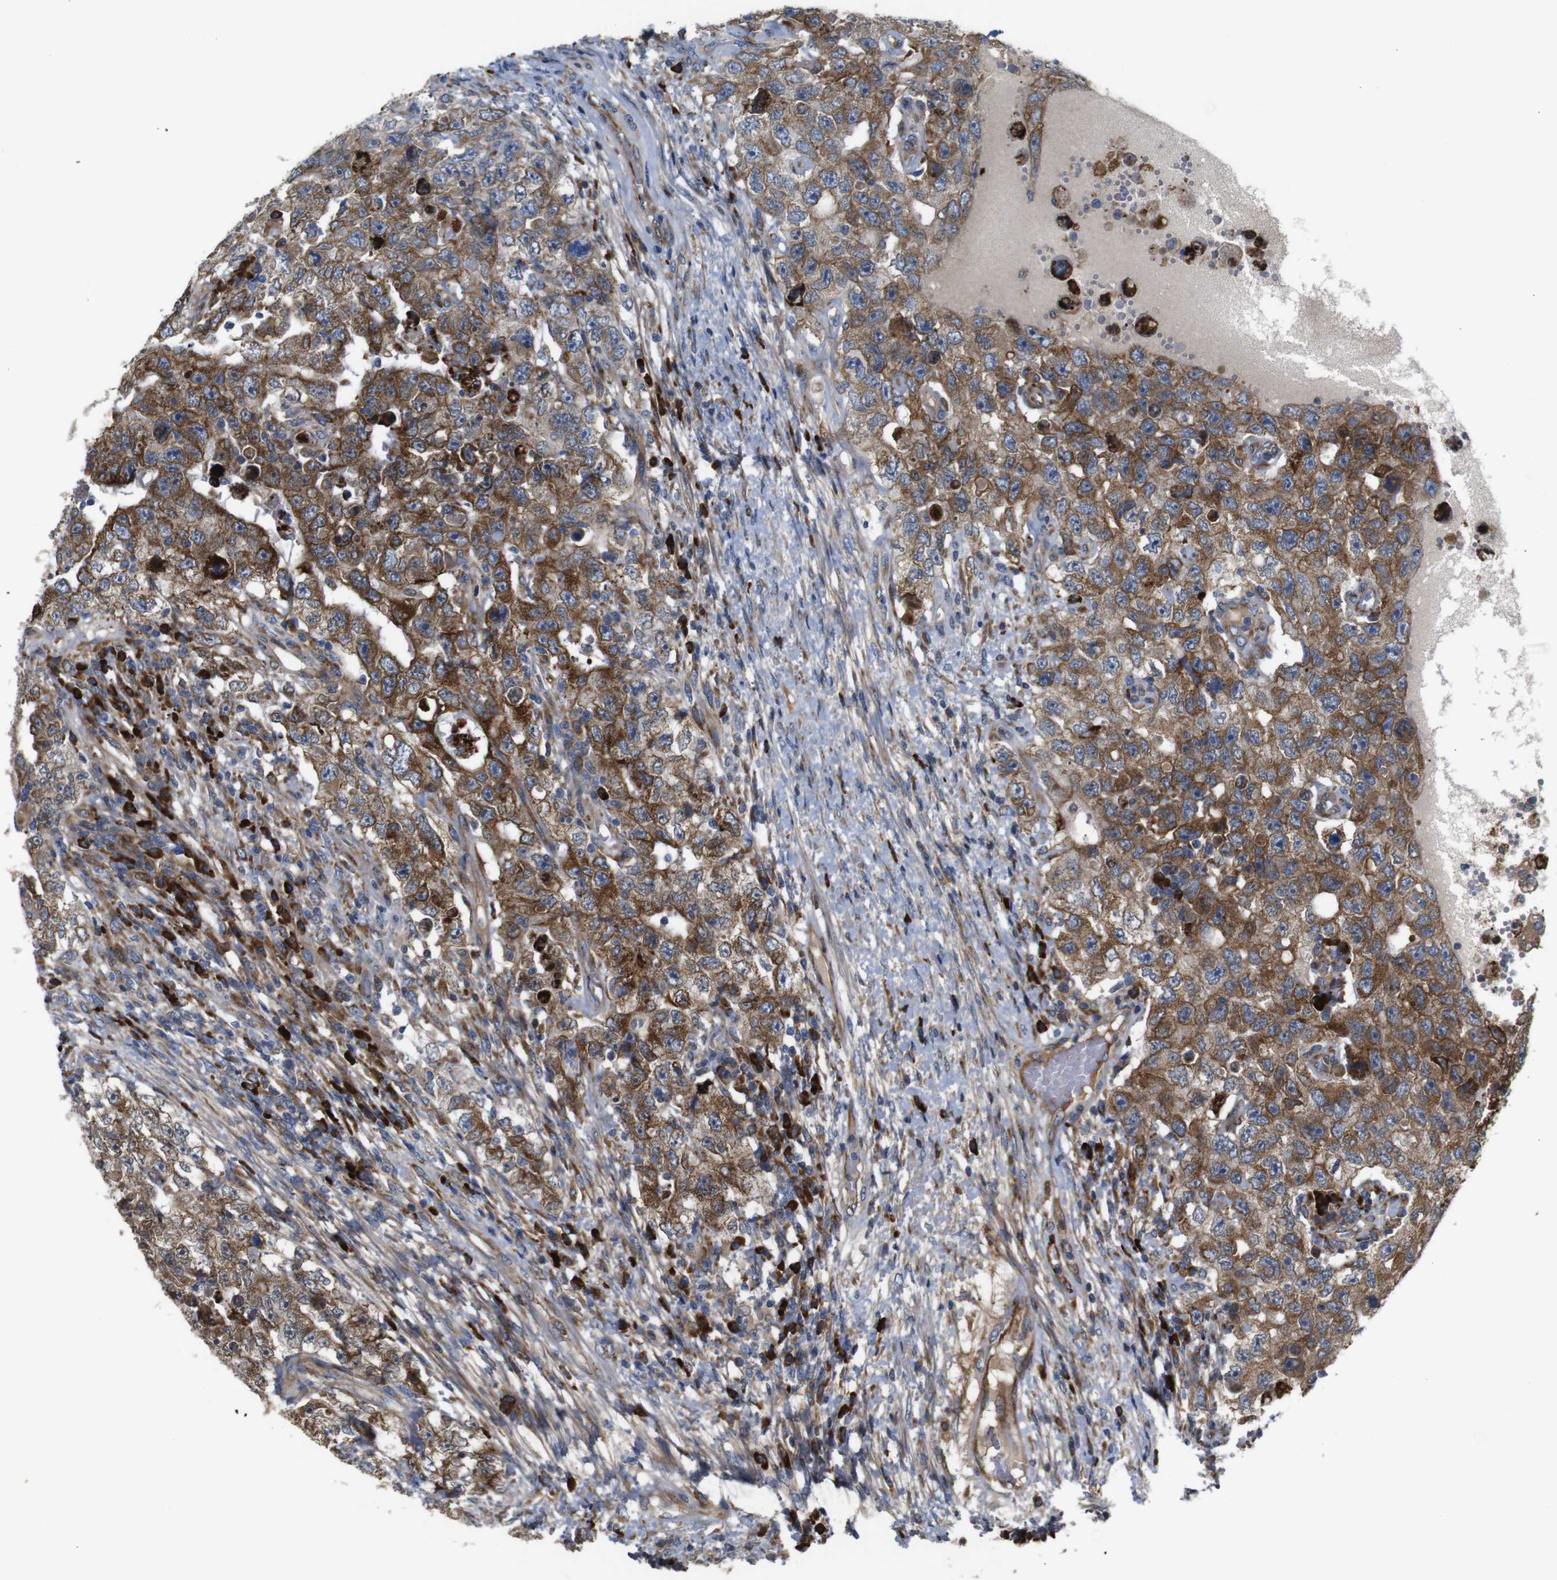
{"staining": {"intensity": "moderate", "quantity": ">75%", "location": "cytoplasmic/membranous"}, "tissue": "testis cancer", "cell_type": "Tumor cells", "image_type": "cancer", "snomed": [{"axis": "morphology", "description": "Carcinoma, Embryonal, NOS"}, {"axis": "topography", "description": "Testis"}], "caption": "Human testis cancer stained with a protein marker exhibits moderate staining in tumor cells.", "gene": "UBE2G2", "patient": {"sex": "male", "age": 26}}